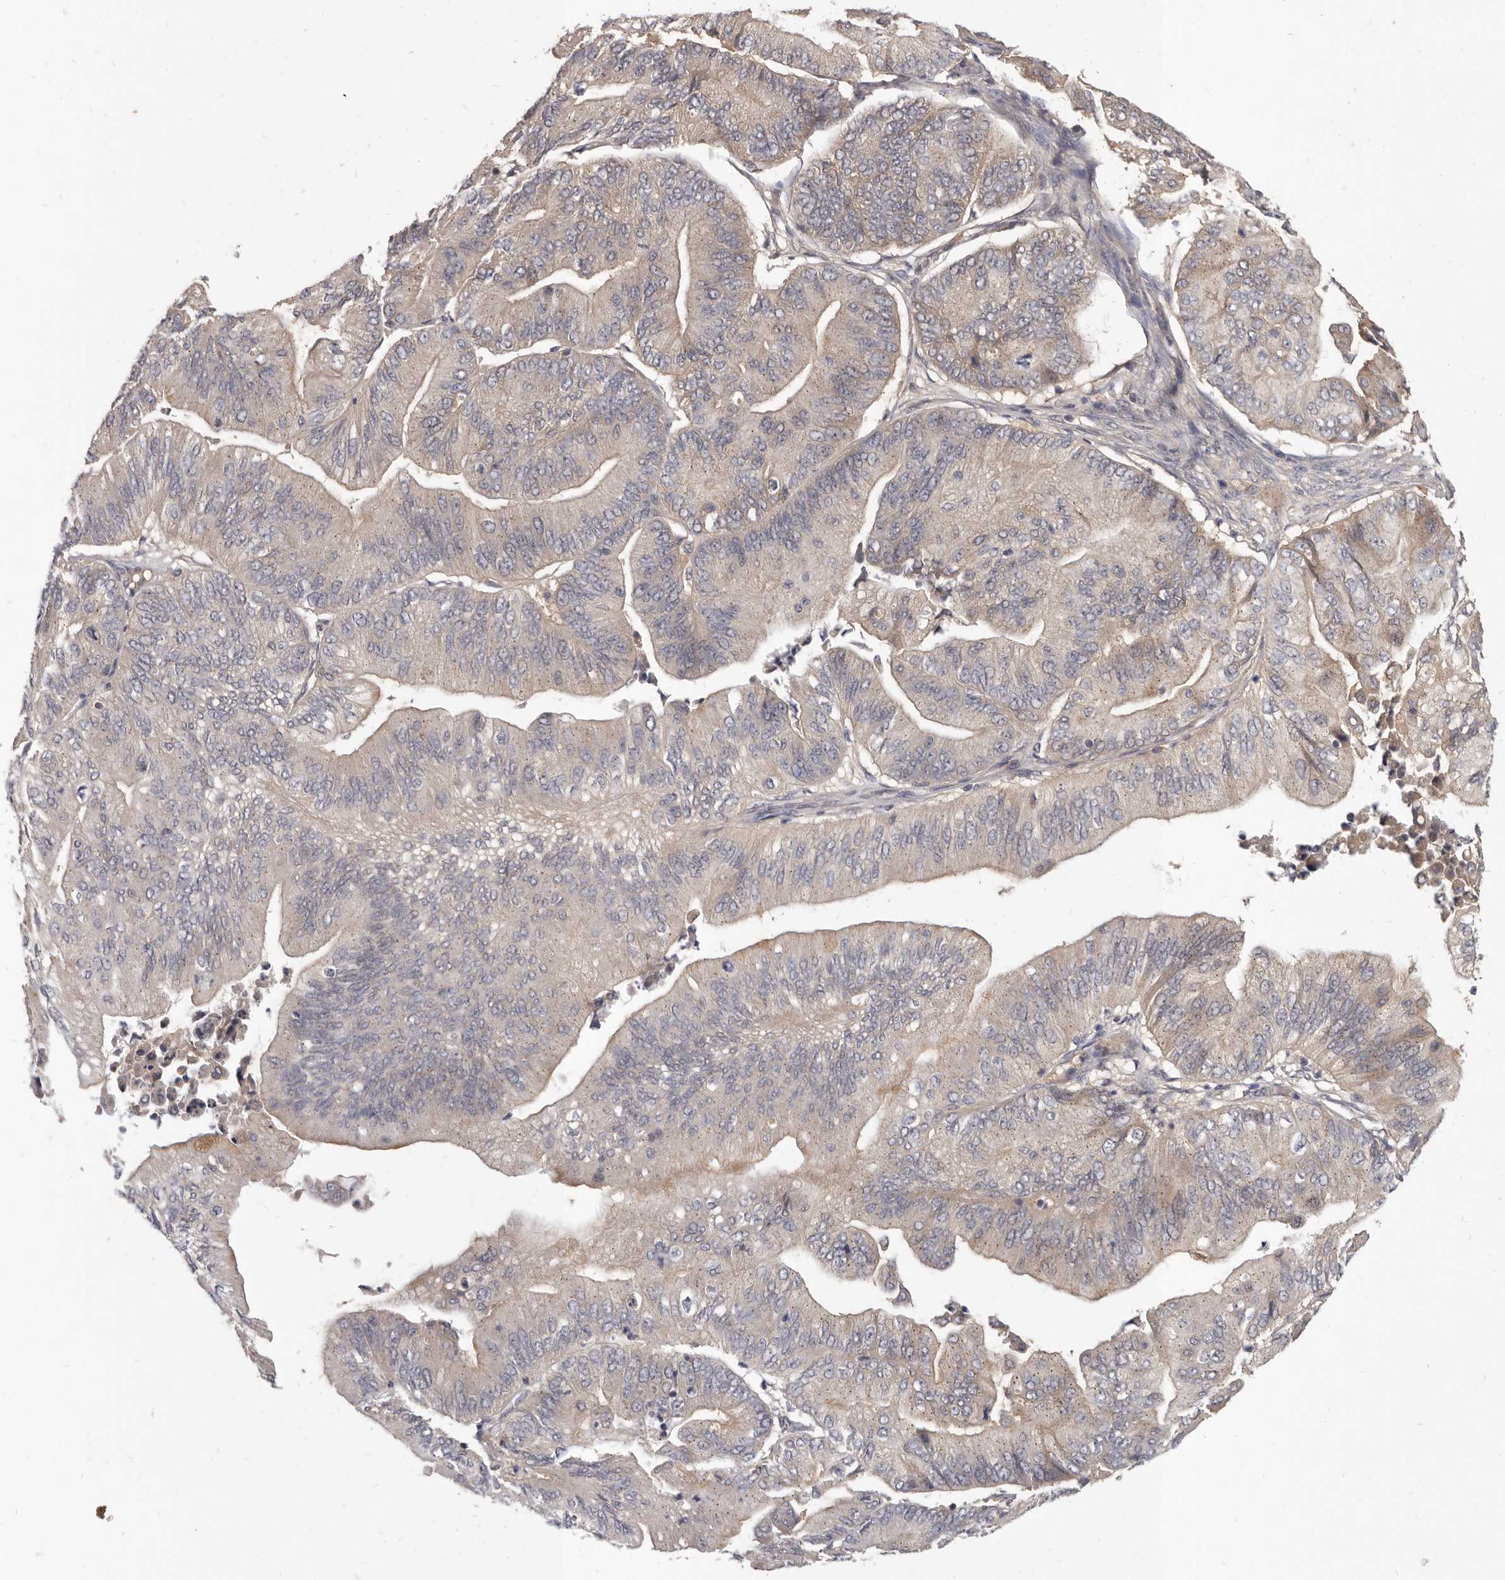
{"staining": {"intensity": "weak", "quantity": "<25%", "location": "cytoplasmic/membranous"}, "tissue": "ovarian cancer", "cell_type": "Tumor cells", "image_type": "cancer", "snomed": [{"axis": "morphology", "description": "Cystadenocarcinoma, mucinous, NOS"}, {"axis": "topography", "description": "Ovary"}], "caption": "Human ovarian cancer (mucinous cystadenocarcinoma) stained for a protein using IHC shows no expression in tumor cells.", "gene": "SLC22A1", "patient": {"sex": "female", "age": 61}}